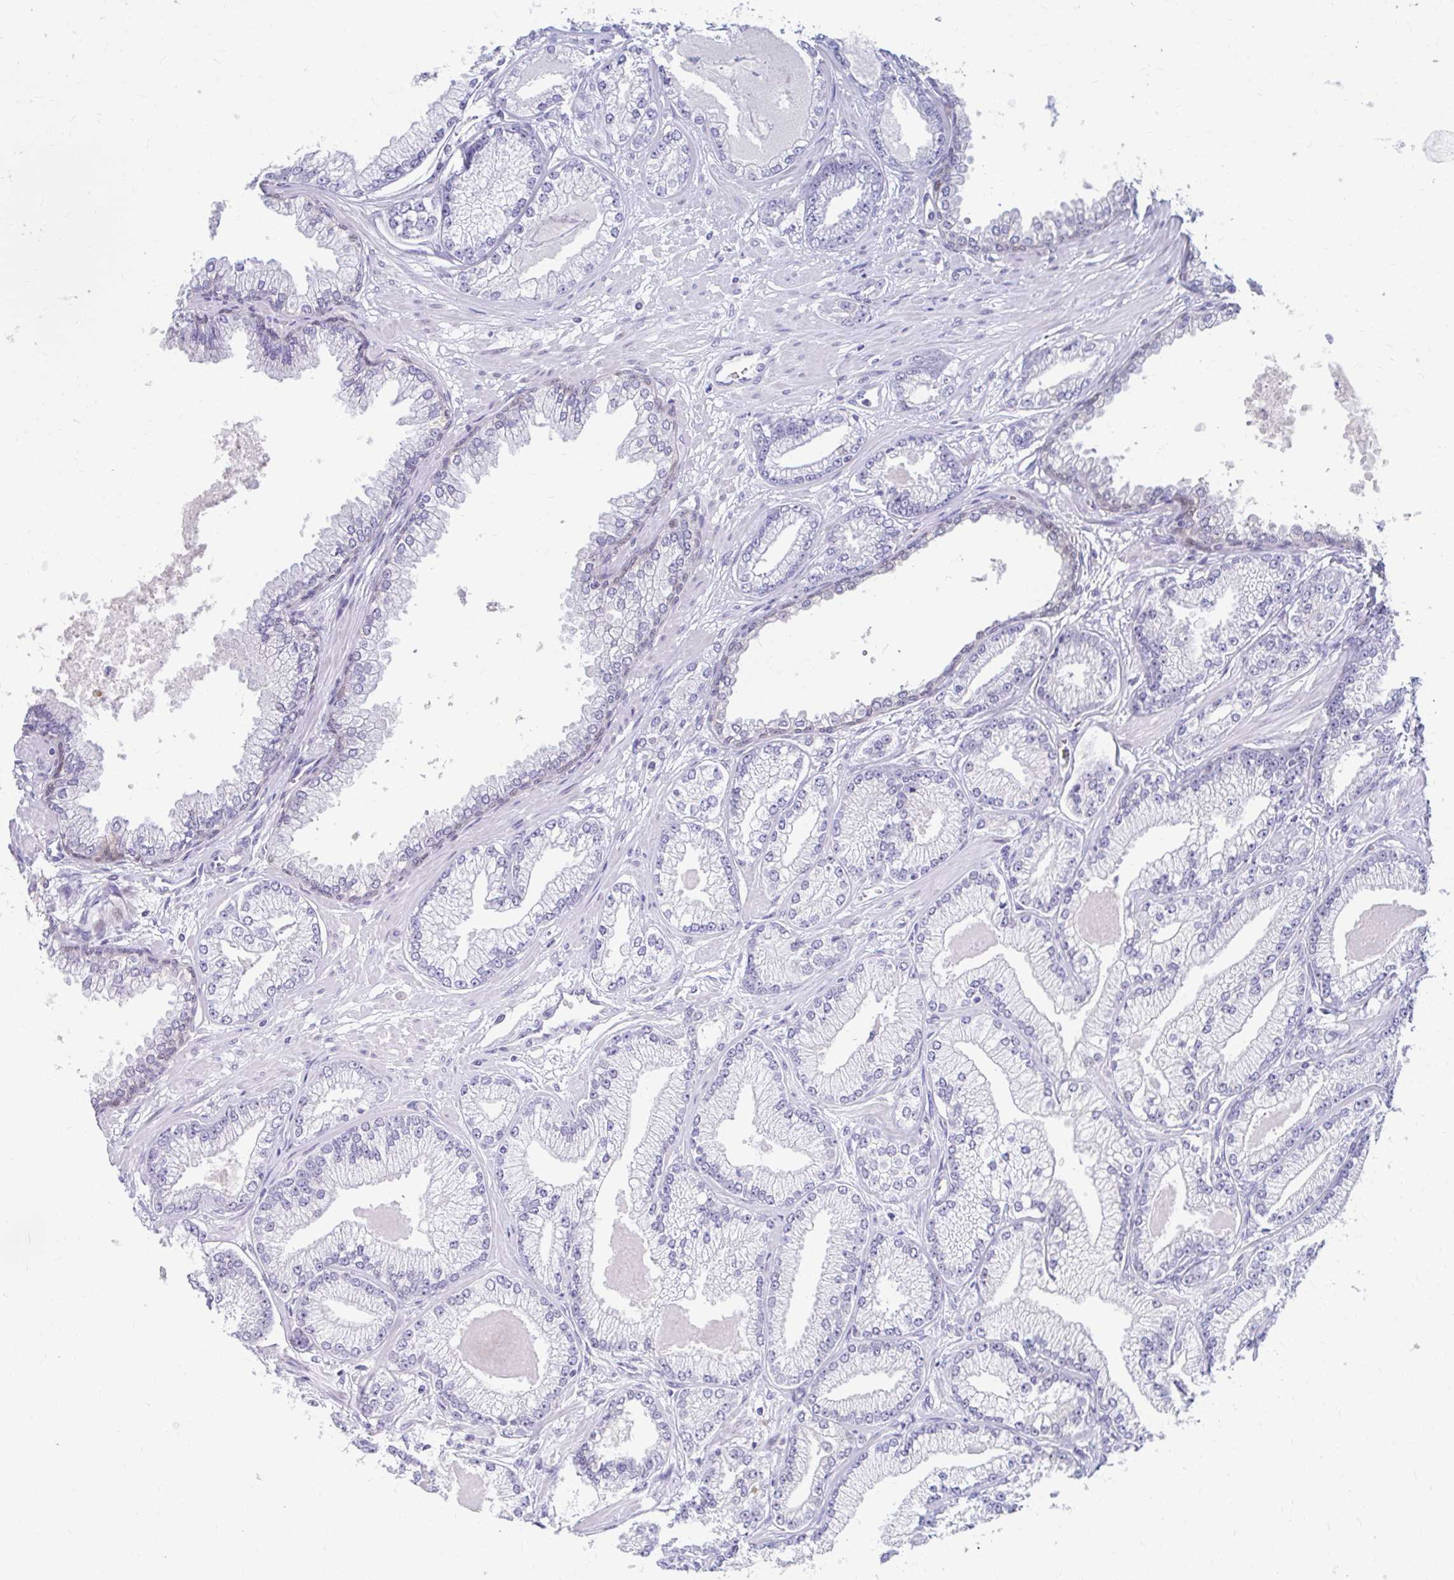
{"staining": {"intensity": "negative", "quantity": "none", "location": "none"}, "tissue": "prostate cancer", "cell_type": "Tumor cells", "image_type": "cancer", "snomed": [{"axis": "morphology", "description": "Adenocarcinoma, Low grade"}, {"axis": "topography", "description": "Prostate"}], "caption": "An IHC micrograph of adenocarcinoma (low-grade) (prostate) is shown. There is no staining in tumor cells of adenocarcinoma (low-grade) (prostate).", "gene": "RGS16", "patient": {"sex": "male", "age": 64}}